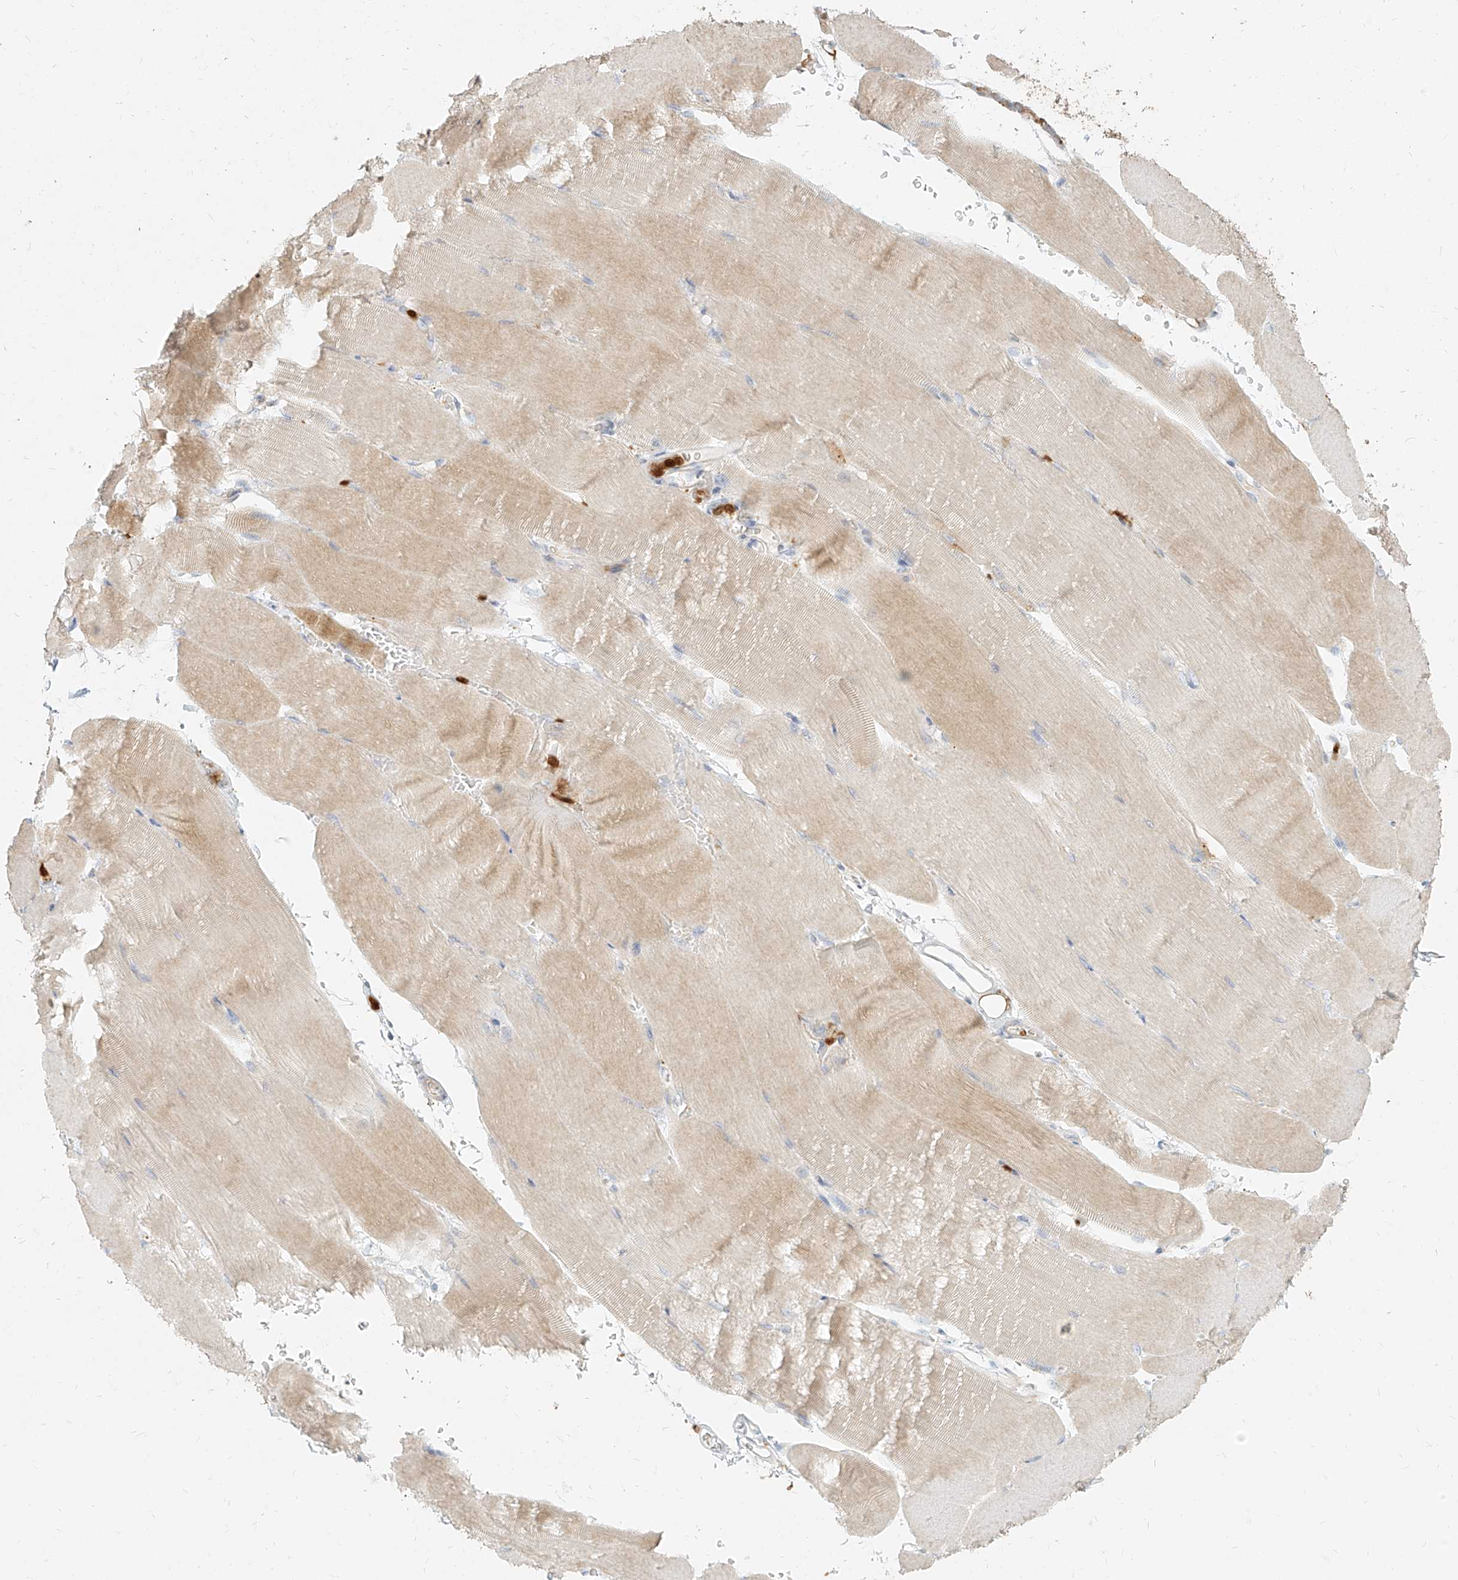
{"staining": {"intensity": "moderate", "quantity": "<25%", "location": "cytoplasmic/membranous"}, "tissue": "skeletal muscle", "cell_type": "Myocytes", "image_type": "normal", "snomed": [{"axis": "morphology", "description": "Normal tissue, NOS"}, {"axis": "topography", "description": "Skeletal muscle"}, {"axis": "topography", "description": "Parathyroid gland"}], "caption": "The immunohistochemical stain labels moderate cytoplasmic/membranous positivity in myocytes of unremarkable skeletal muscle. The staining is performed using DAB brown chromogen to label protein expression. The nuclei are counter-stained blue using hematoxylin.", "gene": "PGD", "patient": {"sex": "female", "age": 37}}